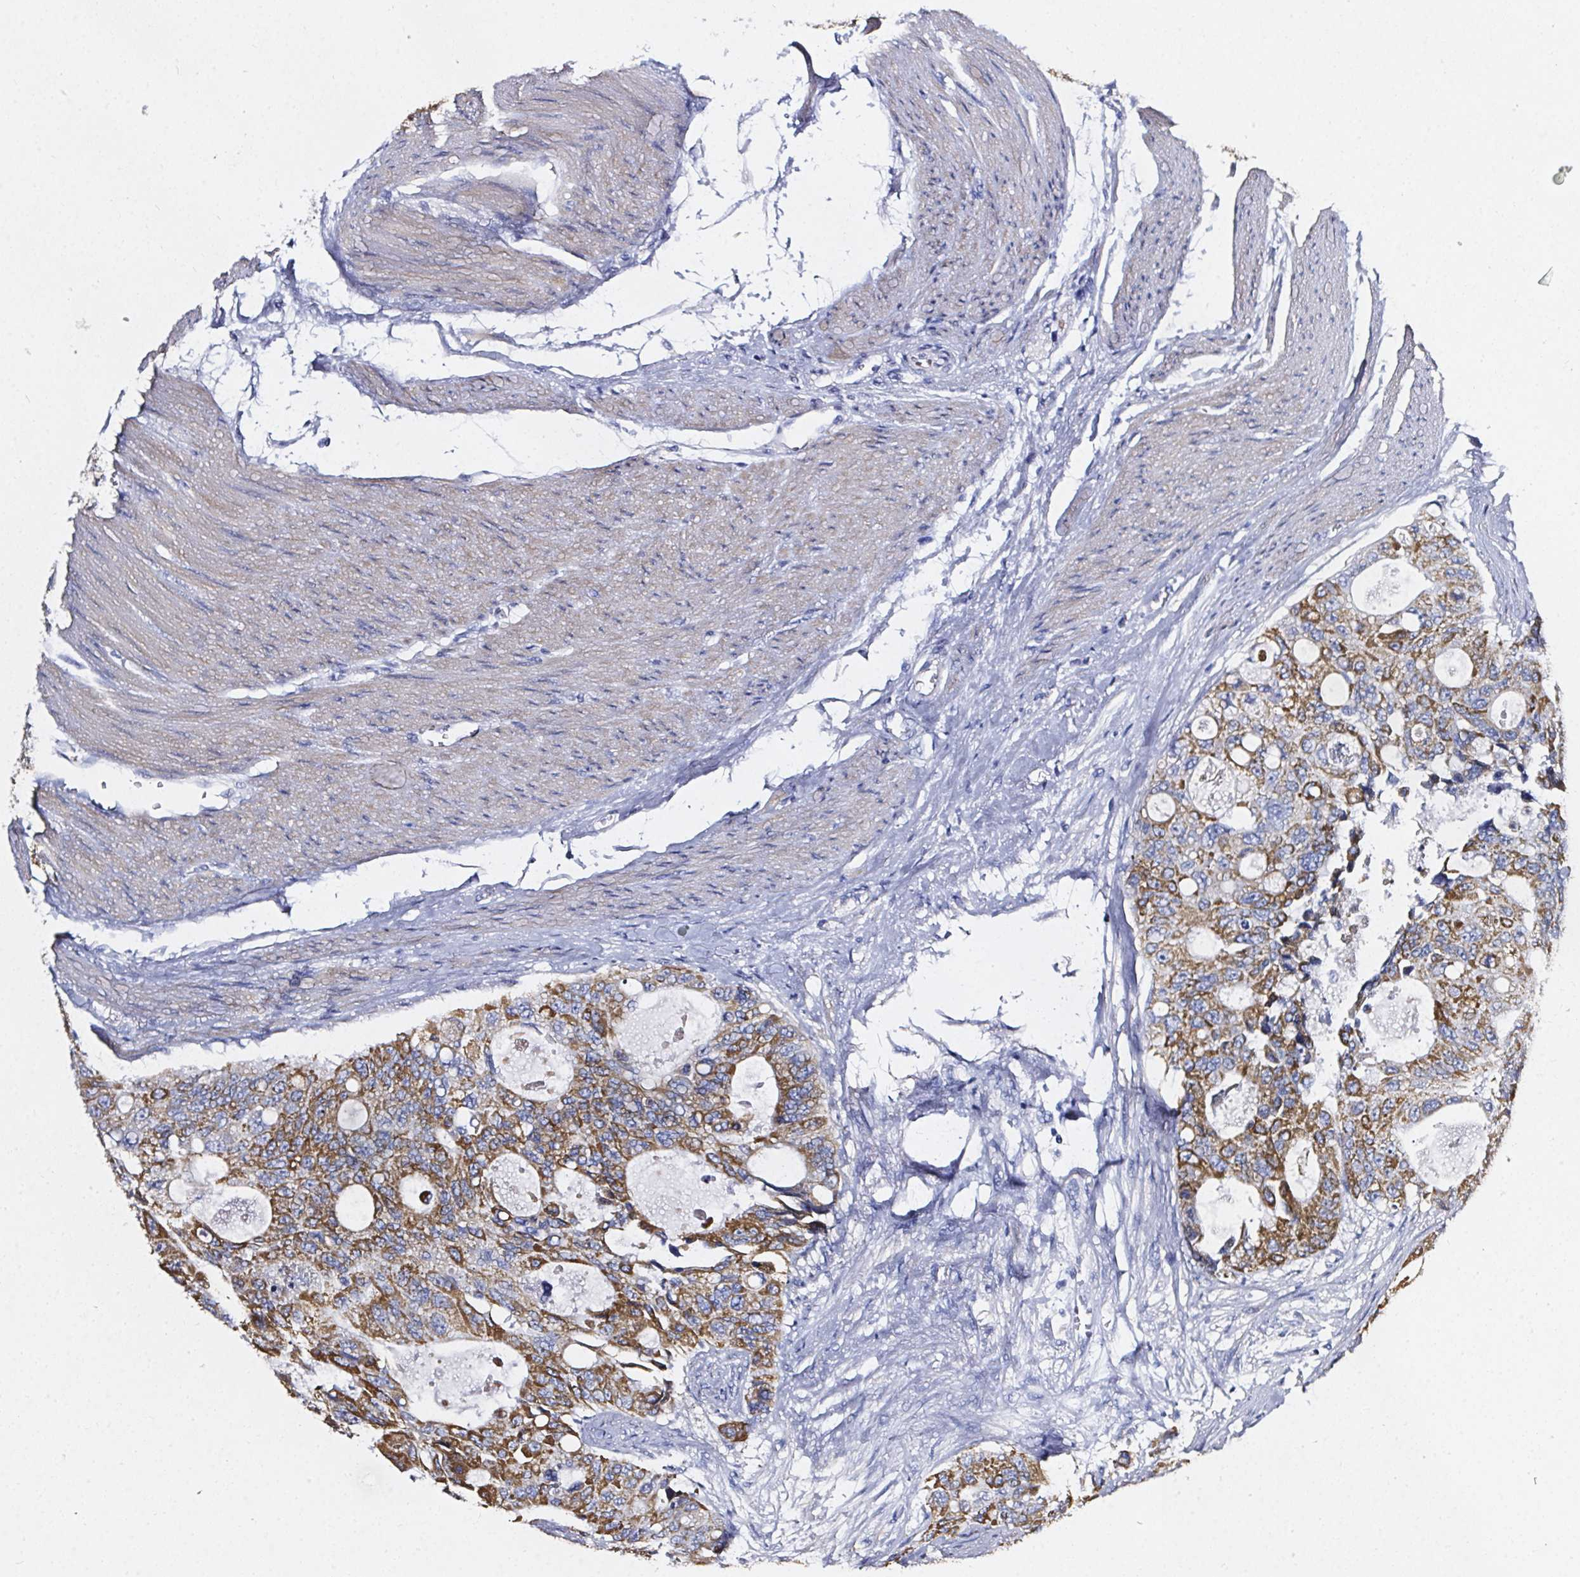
{"staining": {"intensity": "moderate", "quantity": ">75%", "location": "cytoplasmic/membranous"}, "tissue": "colorectal cancer", "cell_type": "Tumor cells", "image_type": "cancer", "snomed": [{"axis": "morphology", "description": "Adenocarcinoma, NOS"}, {"axis": "topography", "description": "Rectum"}], "caption": "IHC of adenocarcinoma (colorectal) reveals medium levels of moderate cytoplasmic/membranous expression in approximately >75% of tumor cells.", "gene": "ELAVL2", "patient": {"sex": "male", "age": 76}}